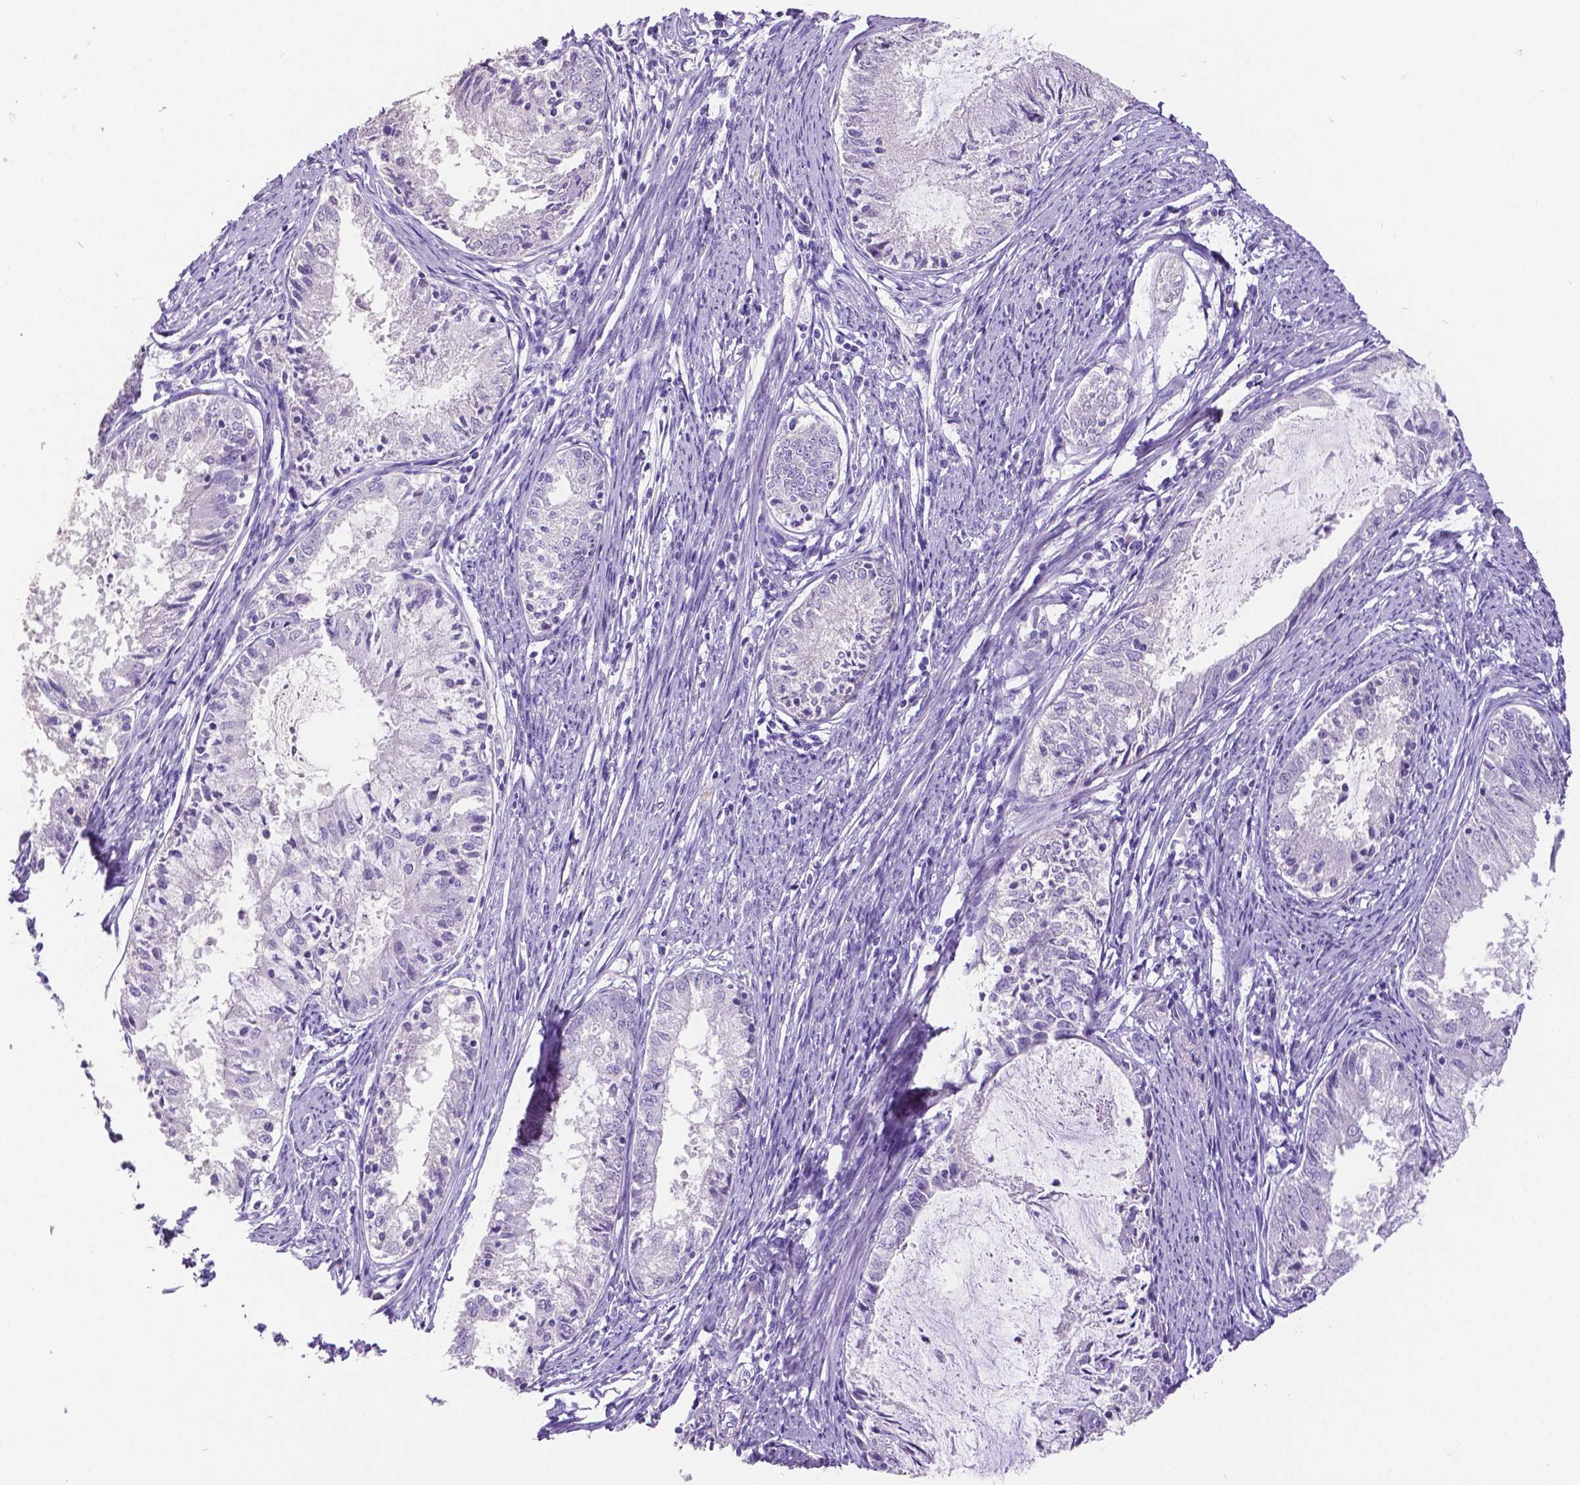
{"staining": {"intensity": "negative", "quantity": "none", "location": "none"}, "tissue": "endometrial cancer", "cell_type": "Tumor cells", "image_type": "cancer", "snomed": [{"axis": "morphology", "description": "Adenocarcinoma, NOS"}, {"axis": "topography", "description": "Endometrium"}], "caption": "A high-resolution image shows IHC staining of endometrial cancer, which shows no significant expression in tumor cells.", "gene": "SATB2", "patient": {"sex": "female", "age": 57}}